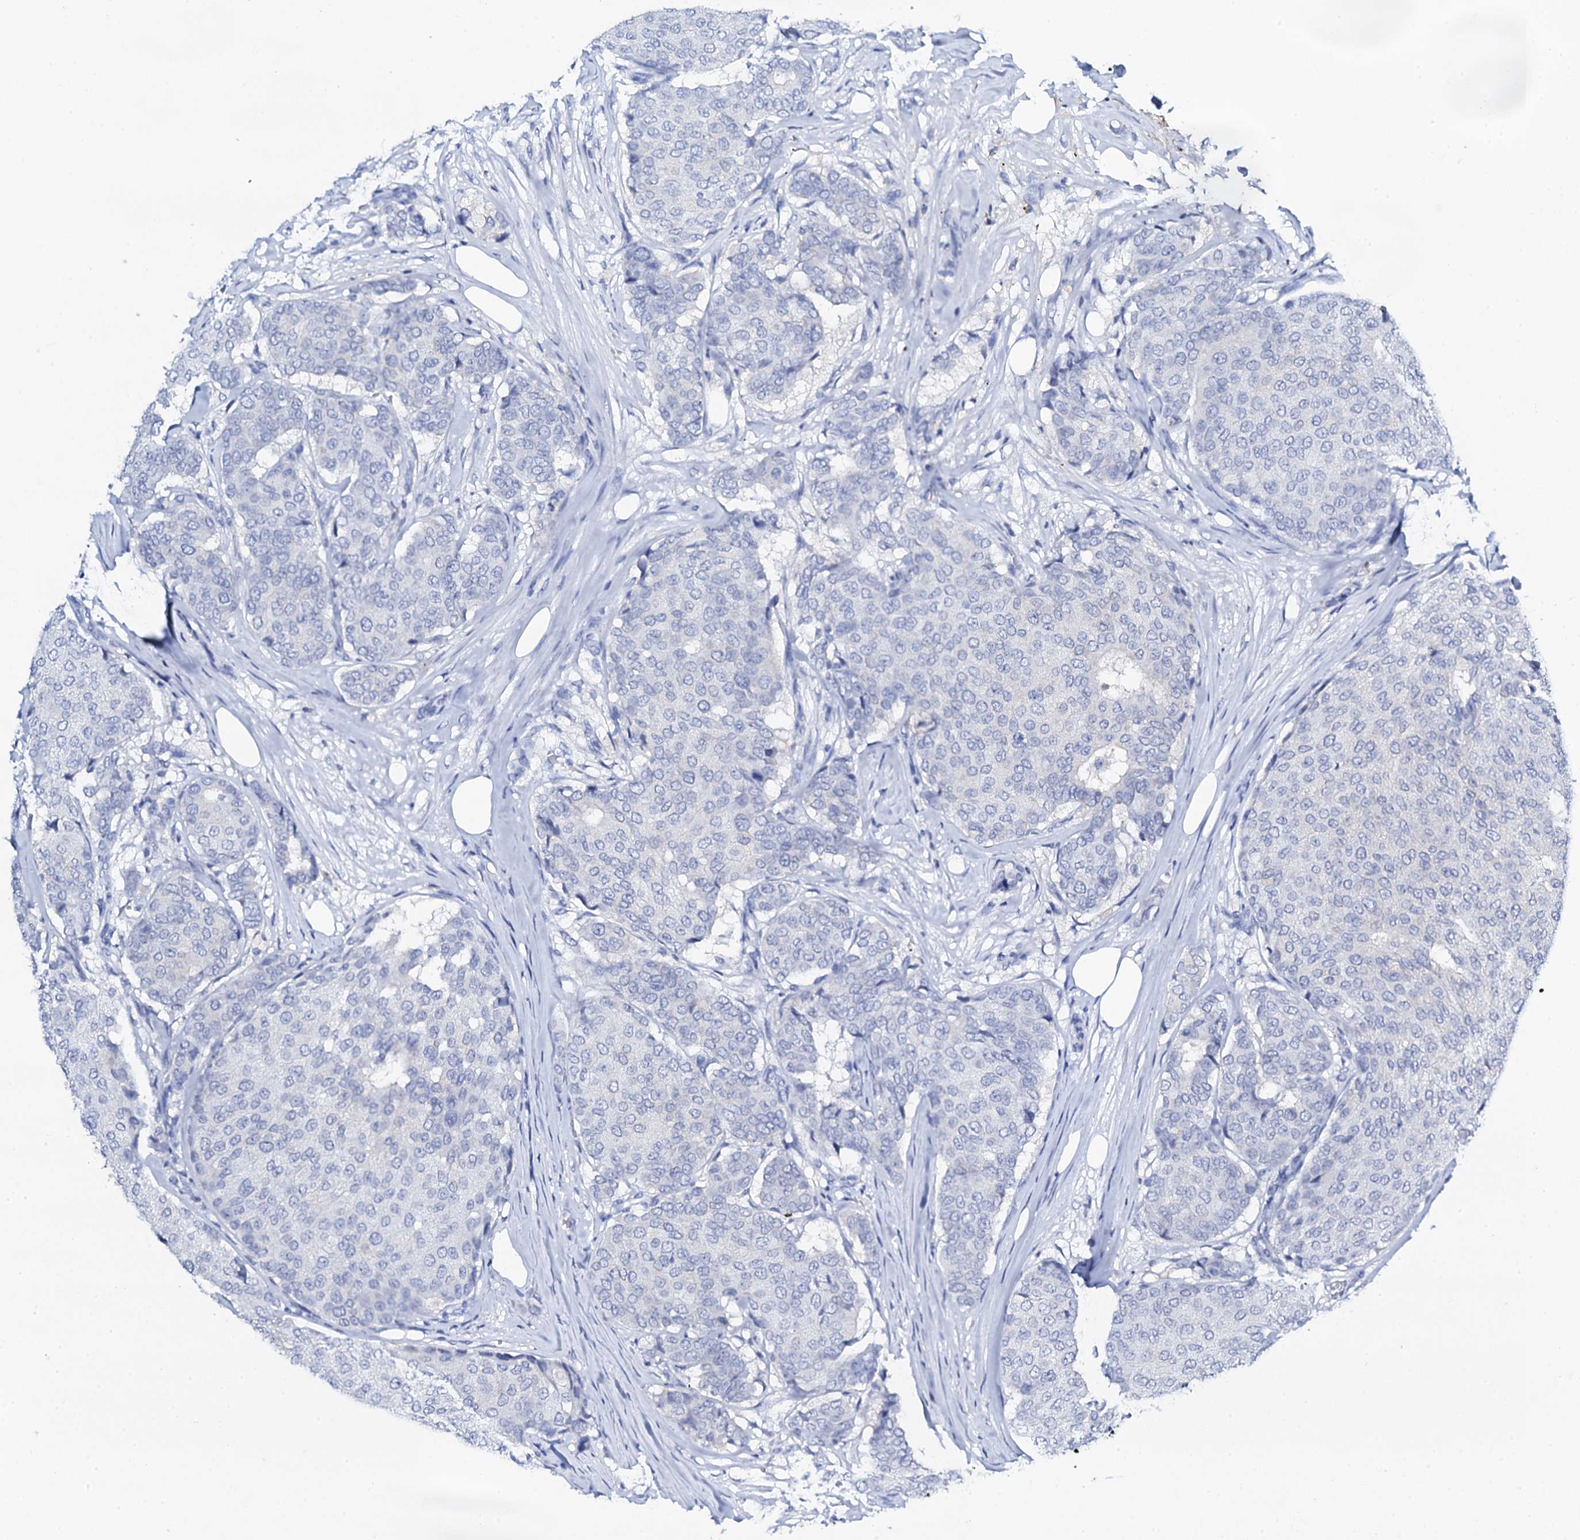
{"staining": {"intensity": "negative", "quantity": "none", "location": "none"}, "tissue": "breast cancer", "cell_type": "Tumor cells", "image_type": "cancer", "snomed": [{"axis": "morphology", "description": "Duct carcinoma"}, {"axis": "topography", "description": "Breast"}], "caption": "High power microscopy histopathology image of an IHC photomicrograph of breast cancer (intraductal carcinoma), revealing no significant expression in tumor cells.", "gene": "FBXL16", "patient": {"sex": "female", "age": 75}}